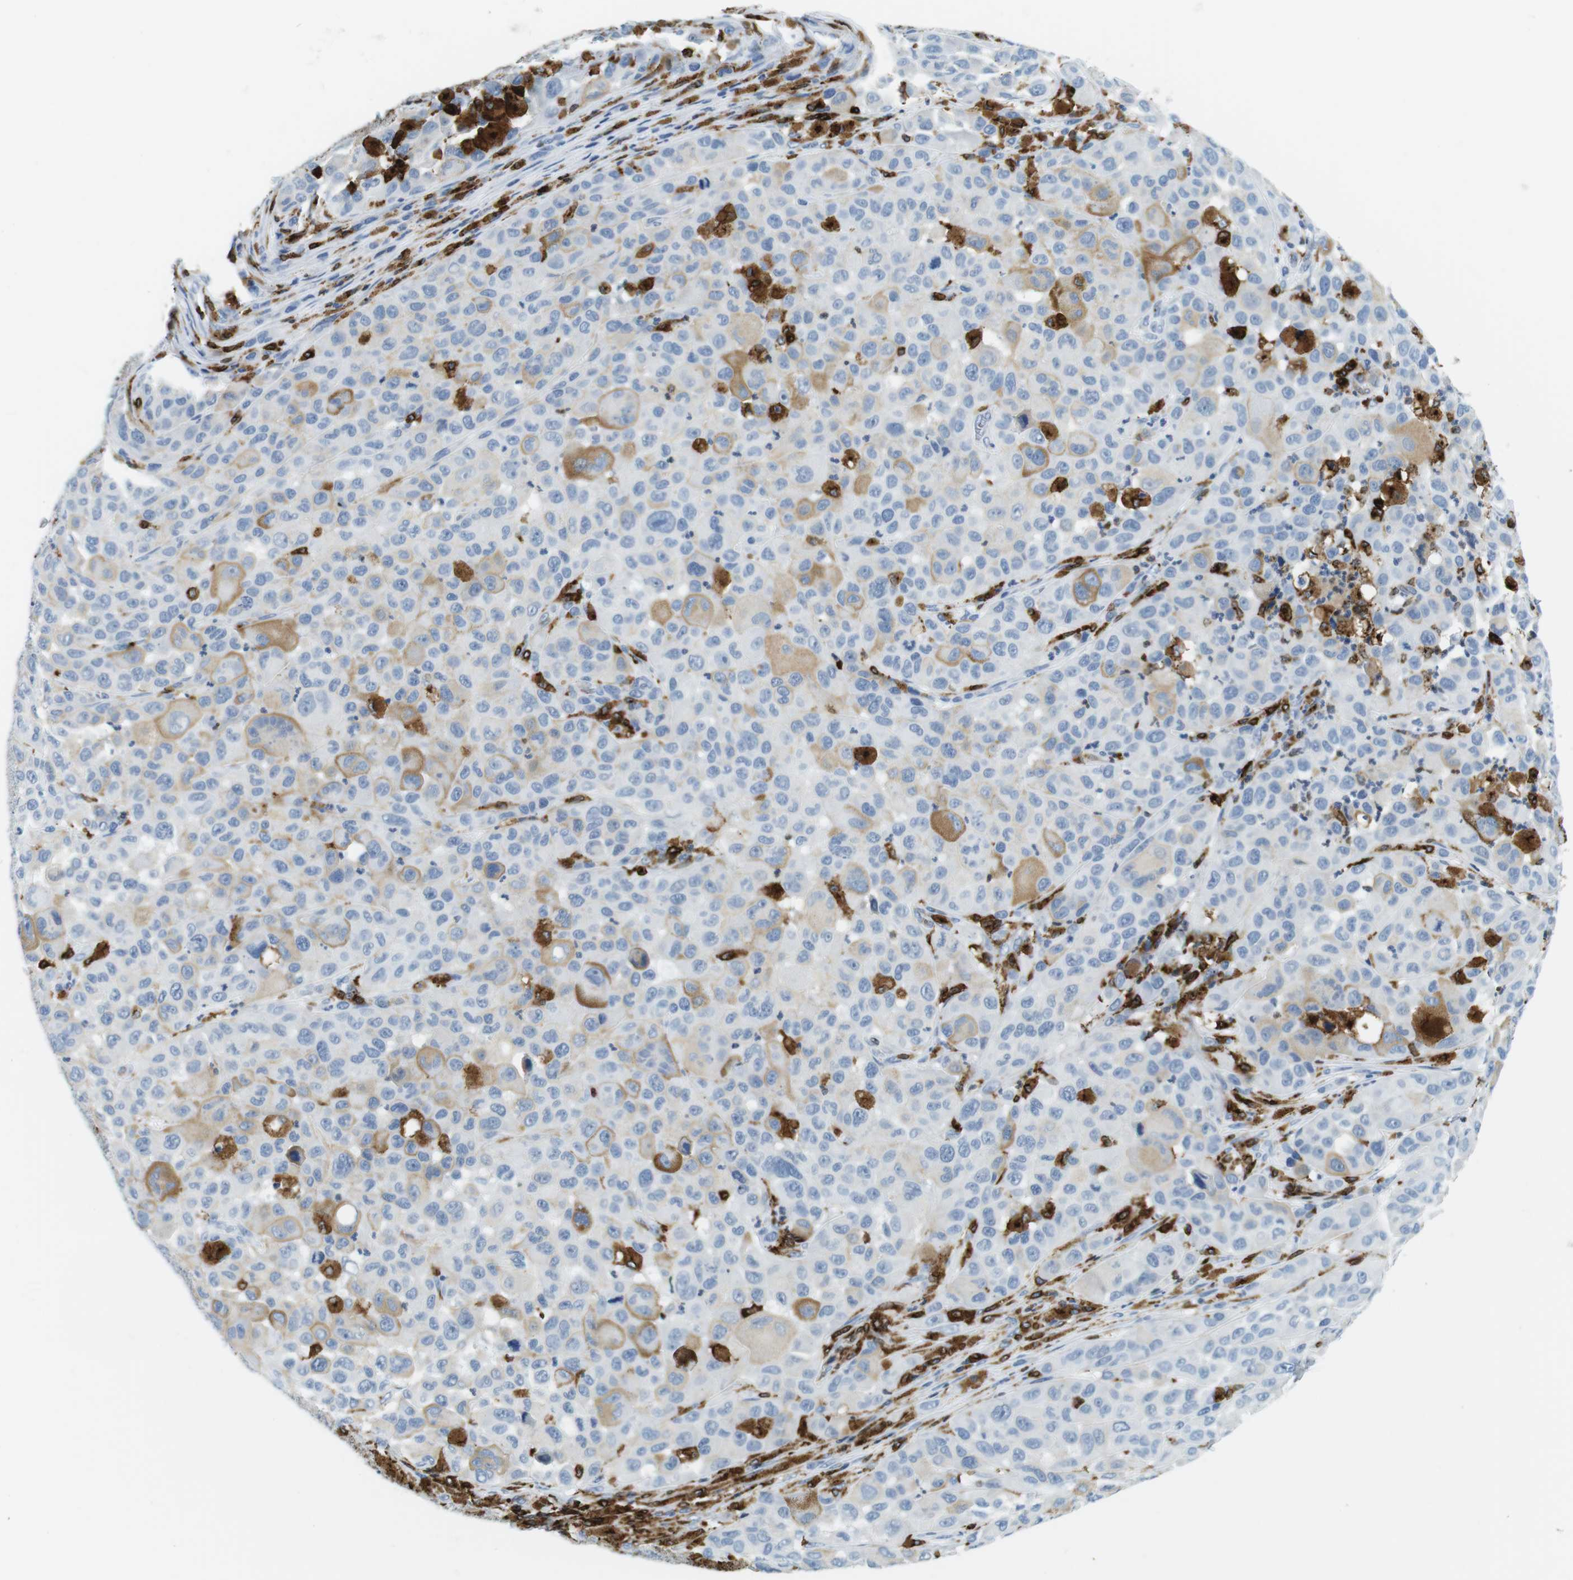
{"staining": {"intensity": "moderate", "quantity": "<25%", "location": "cytoplasmic/membranous"}, "tissue": "melanoma", "cell_type": "Tumor cells", "image_type": "cancer", "snomed": [{"axis": "morphology", "description": "Malignant melanoma, NOS"}, {"axis": "topography", "description": "Skin"}], "caption": "This photomicrograph exhibits malignant melanoma stained with immunohistochemistry (IHC) to label a protein in brown. The cytoplasmic/membranous of tumor cells show moderate positivity for the protein. Nuclei are counter-stained blue.", "gene": "CIITA", "patient": {"sex": "male", "age": 96}}